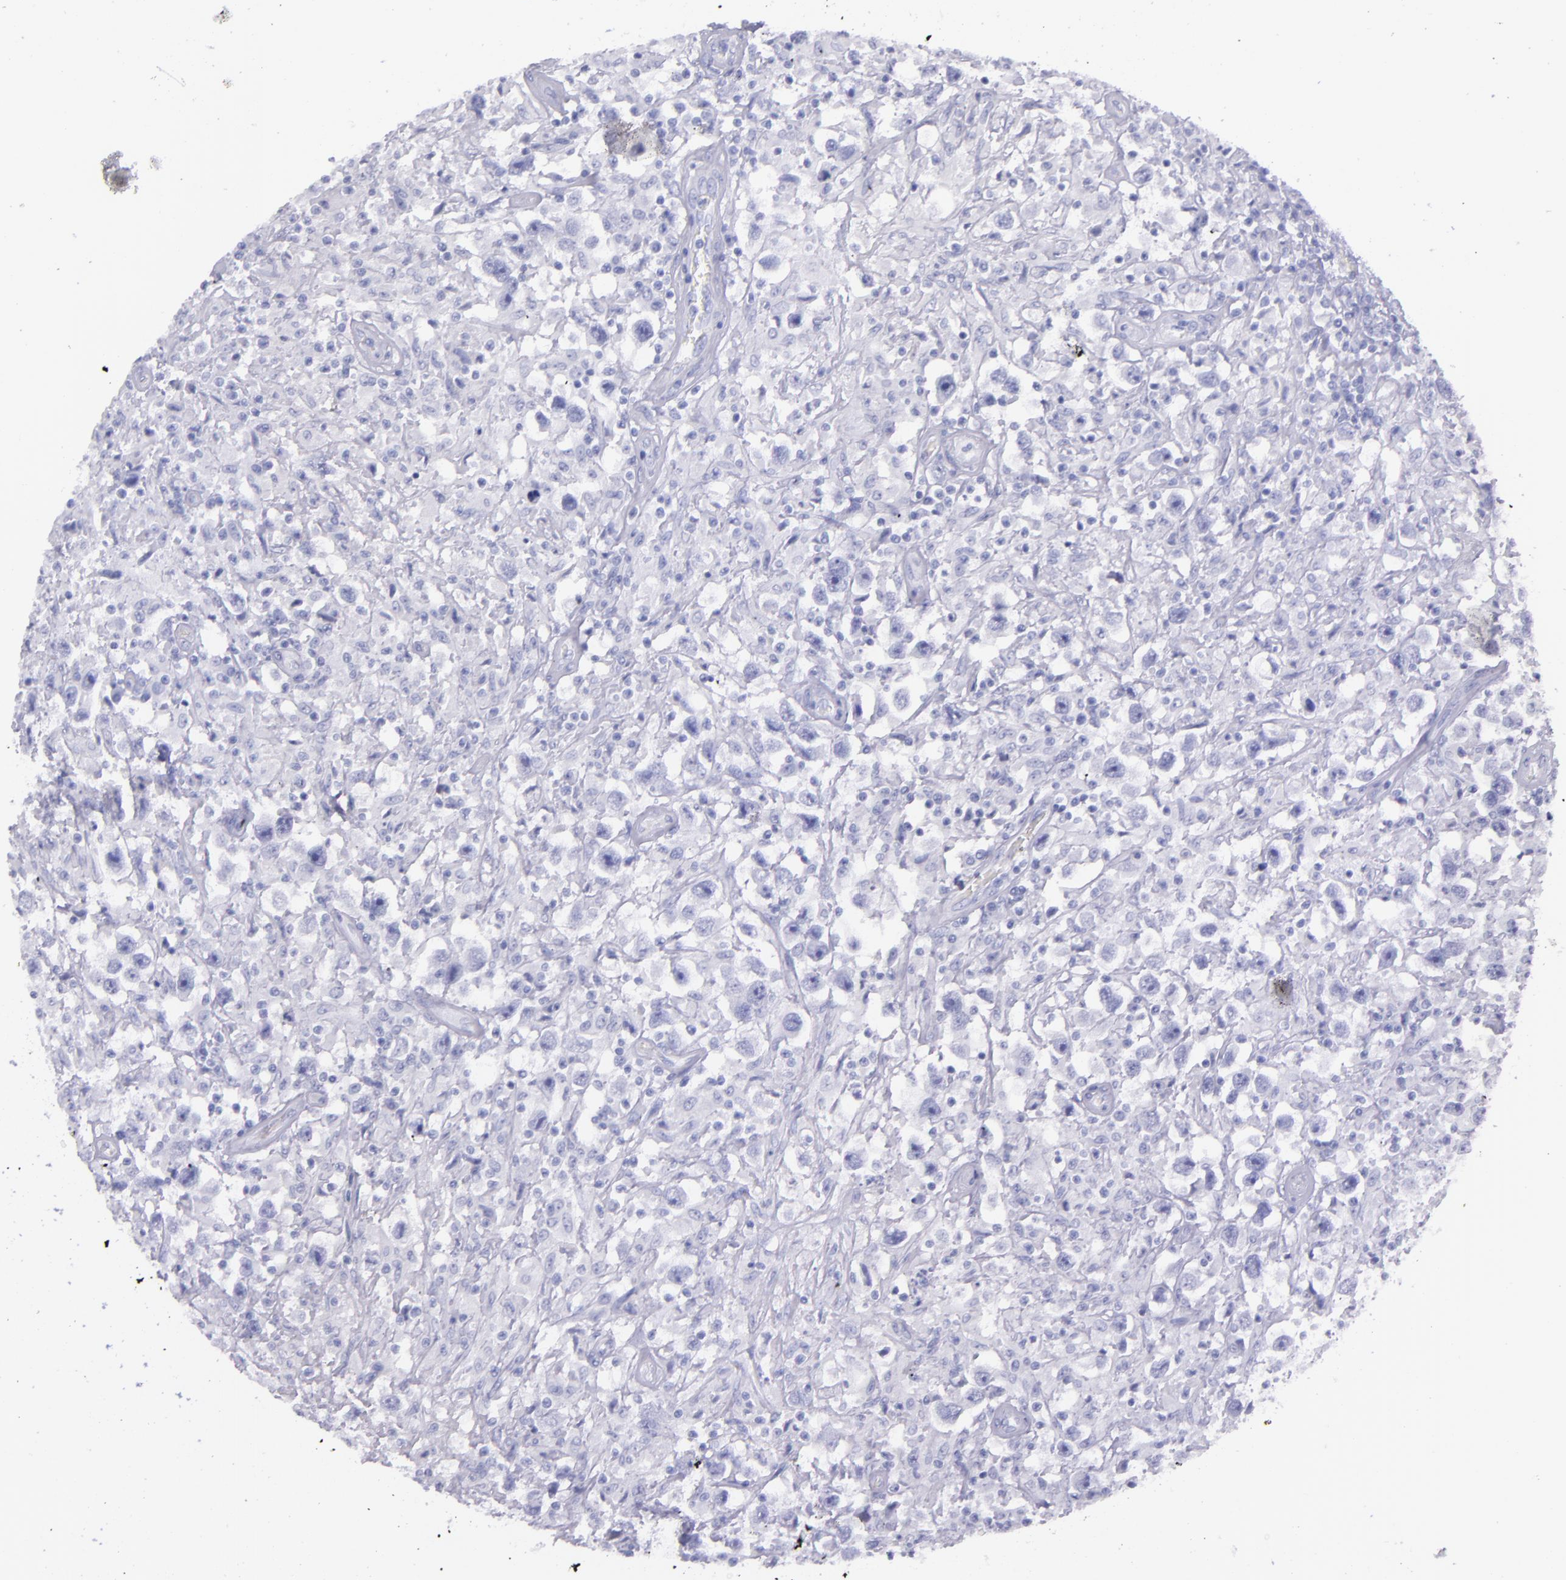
{"staining": {"intensity": "negative", "quantity": "none", "location": "none"}, "tissue": "testis cancer", "cell_type": "Tumor cells", "image_type": "cancer", "snomed": [{"axis": "morphology", "description": "Seminoma, NOS"}, {"axis": "topography", "description": "Testis"}], "caption": "A photomicrograph of human testis cancer is negative for staining in tumor cells.", "gene": "SFTPA2", "patient": {"sex": "male", "age": 34}}